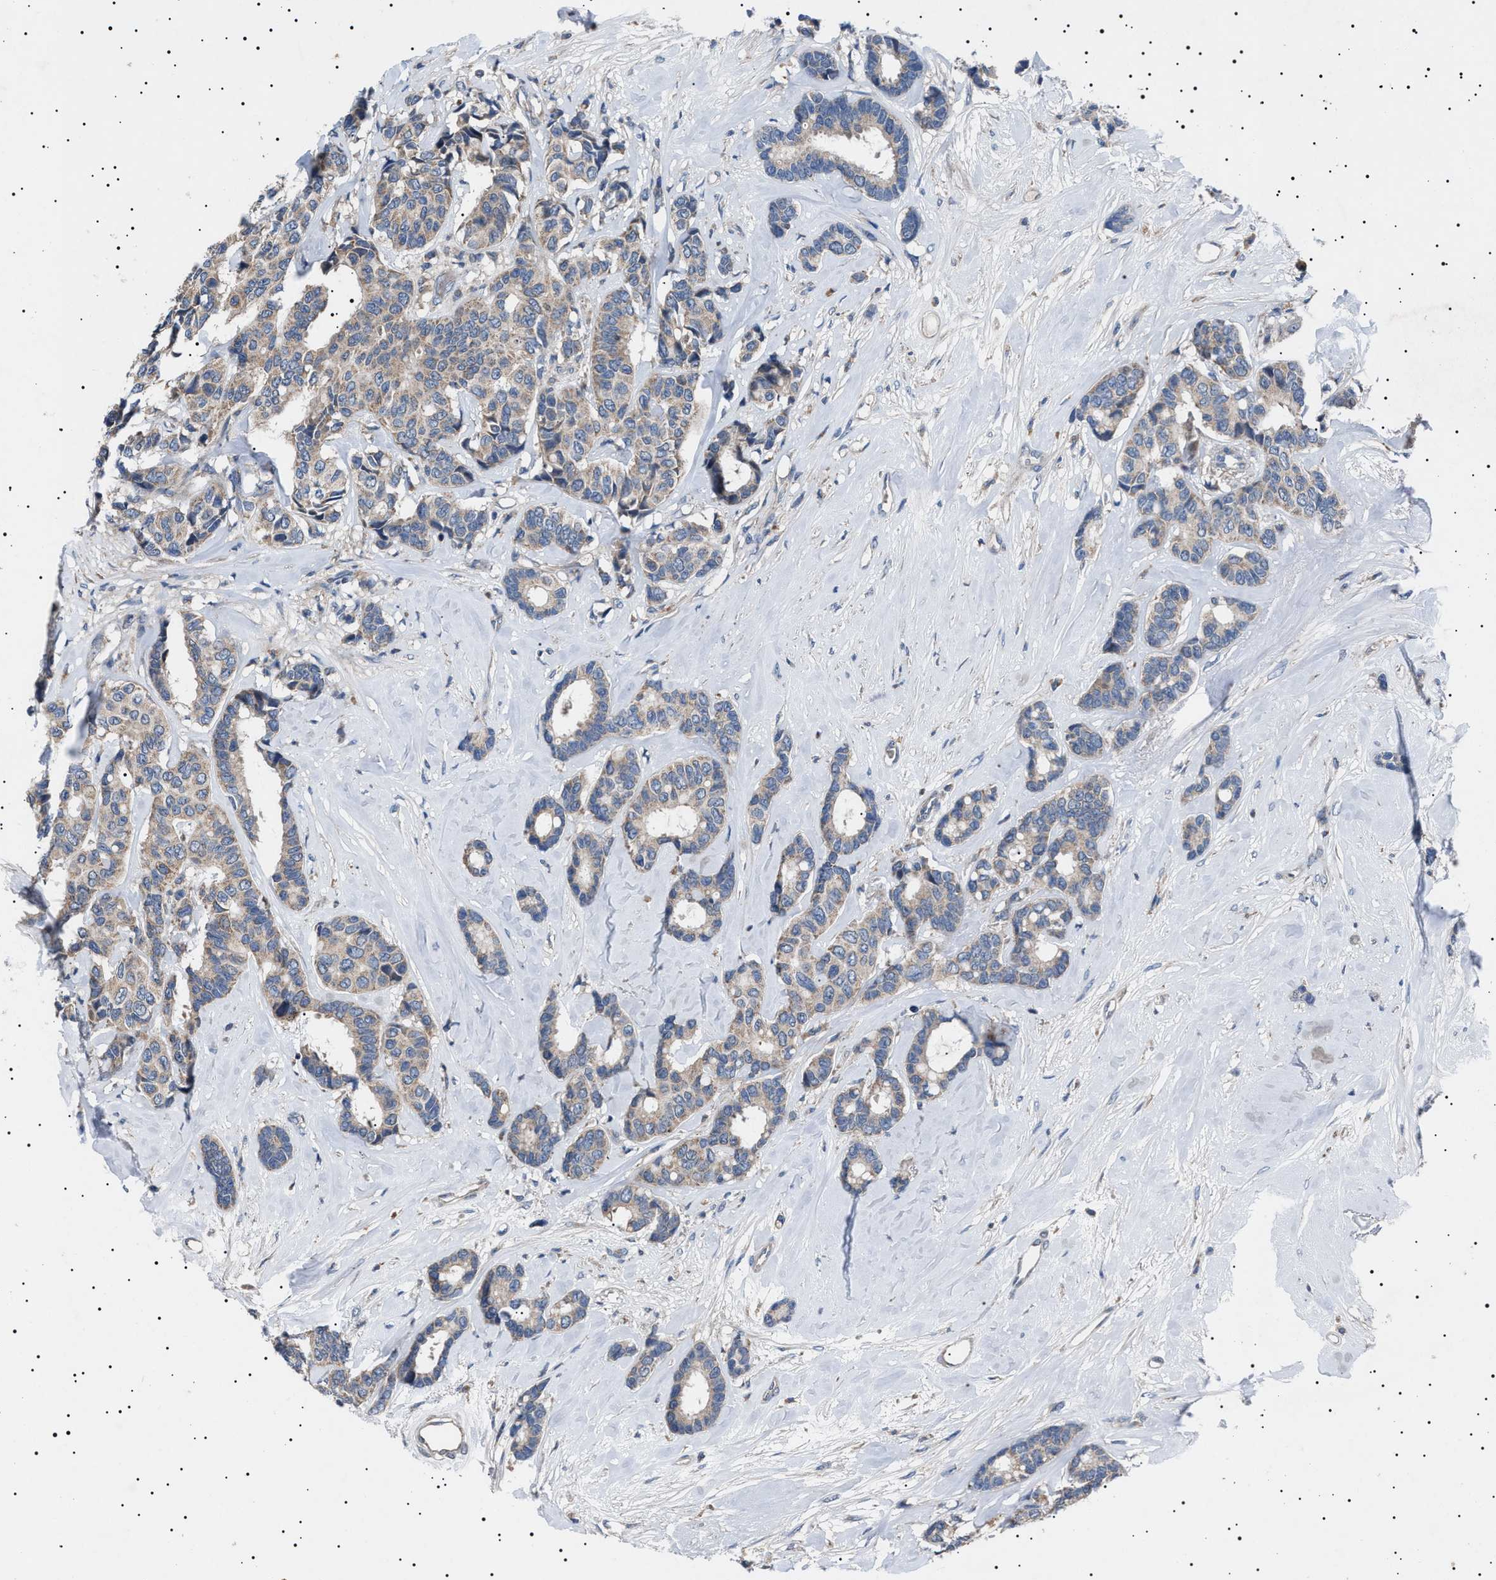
{"staining": {"intensity": "weak", "quantity": "25%-75%", "location": "cytoplasmic/membranous"}, "tissue": "breast cancer", "cell_type": "Tumor cells", "image_type": "cancer", "snomed": [{"axis": "morphology", "description": "Duct carcinoma"}, {"axis": "topography", "description": "Breast"}], "caption": "There is low levels of weak cytoplasmic/membranous expression in tumor cells of invasive ductal carcinoma (breast), as demonstrated by immunohistochemical staining (brown color).", "gene": "PTRH1", "patient": {"sex": "female", "age": 87}}